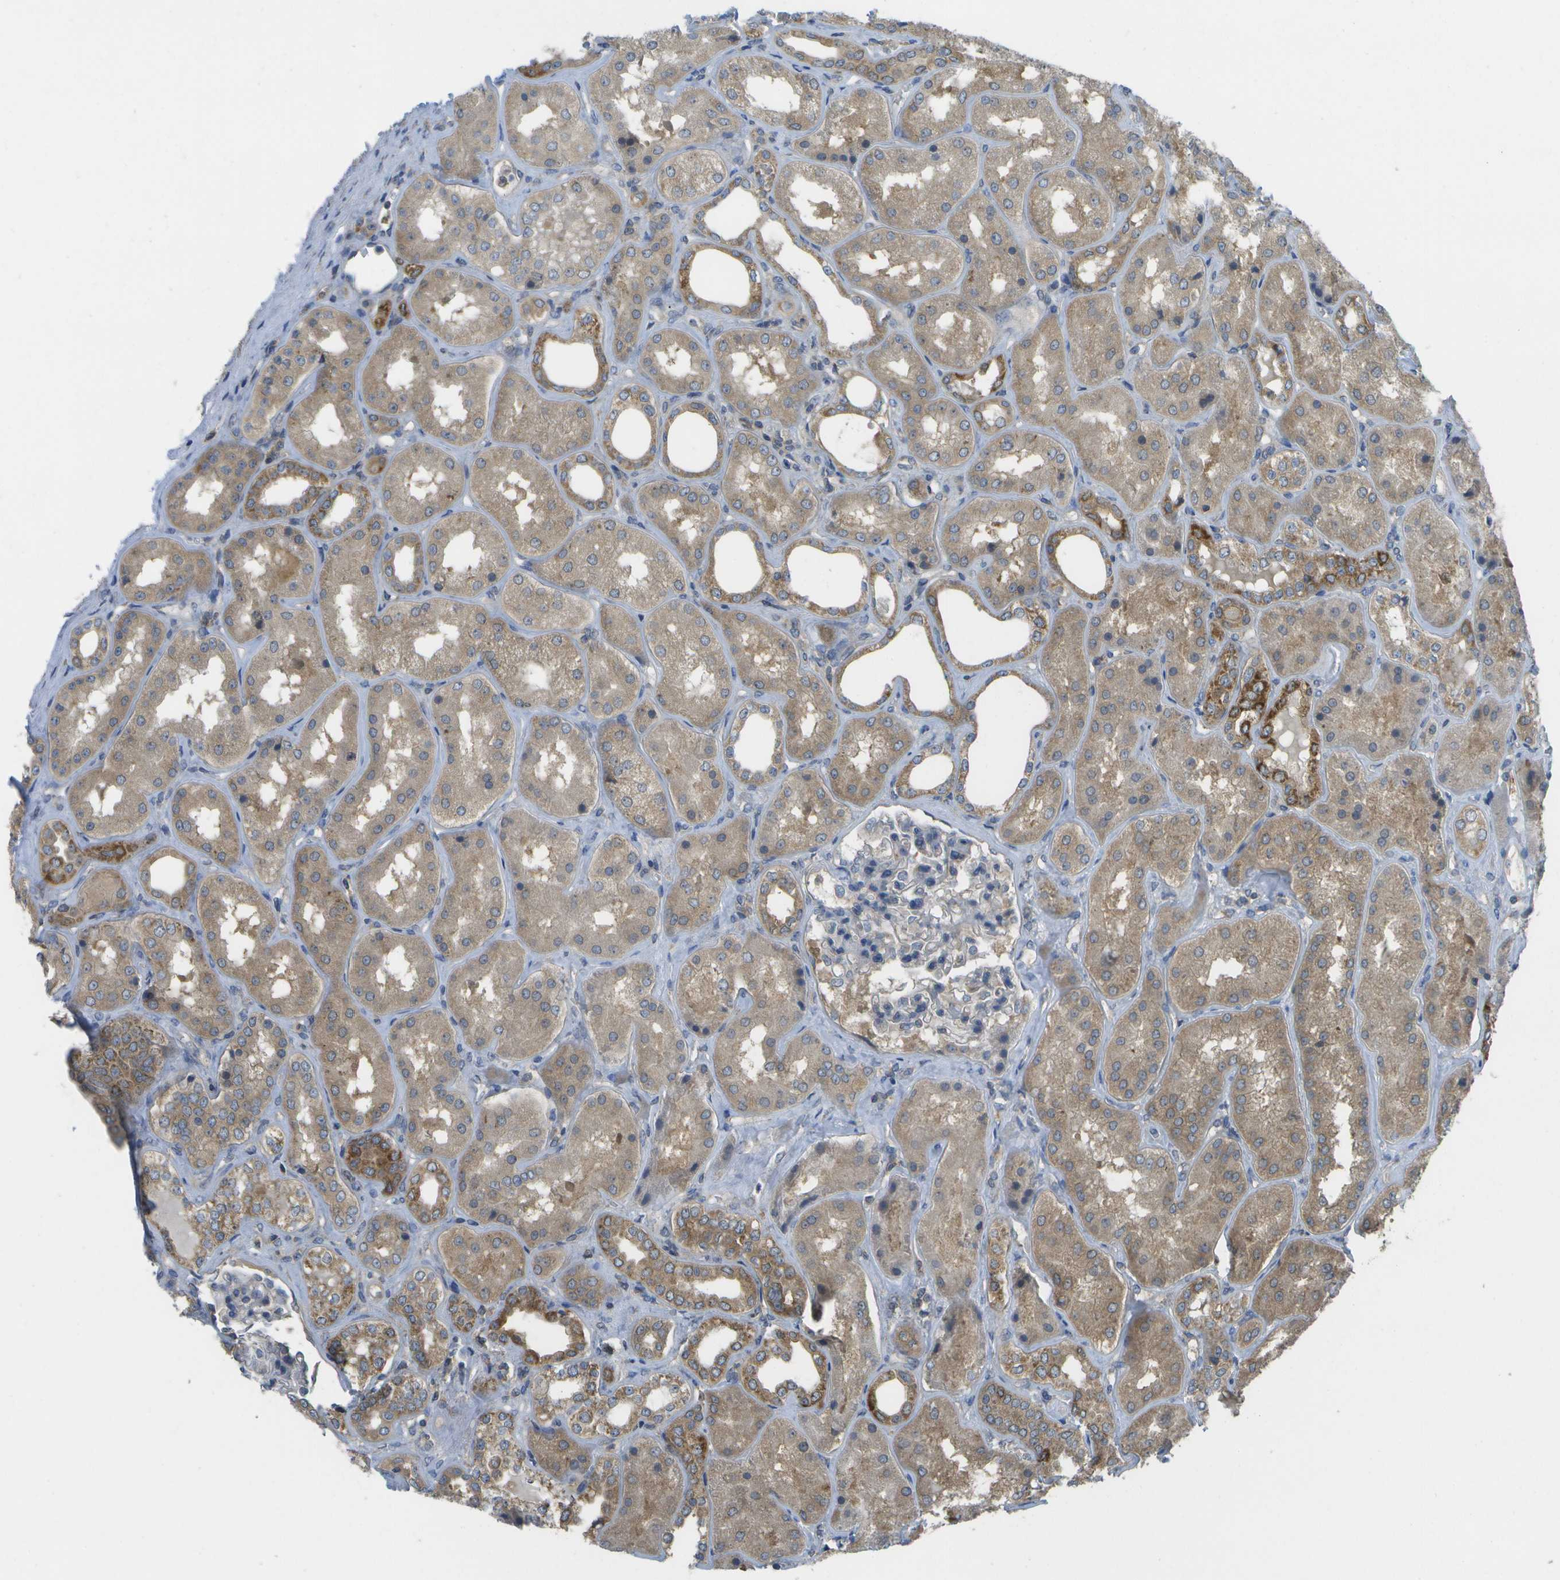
{"staining": {"intensity": "negative", "quantity": "none", "location": "none"}, "tissue": "kidney", "cell_type": "Cells in glomeruli", "image_type": "normal", "snomed": [{"axis": "morphology", "description": "Normal tissue, NOS"}, {"axis": "topography", "description": "Kidney"}], "caption": "IHC of normal human kidney exhibits no staining in cells in glomeruli. (Brightfield microscopy of DAB immunohistochemistry at high magnification).", "gene": "DPM3", "patient": {"sex": "female", "age": 56}}